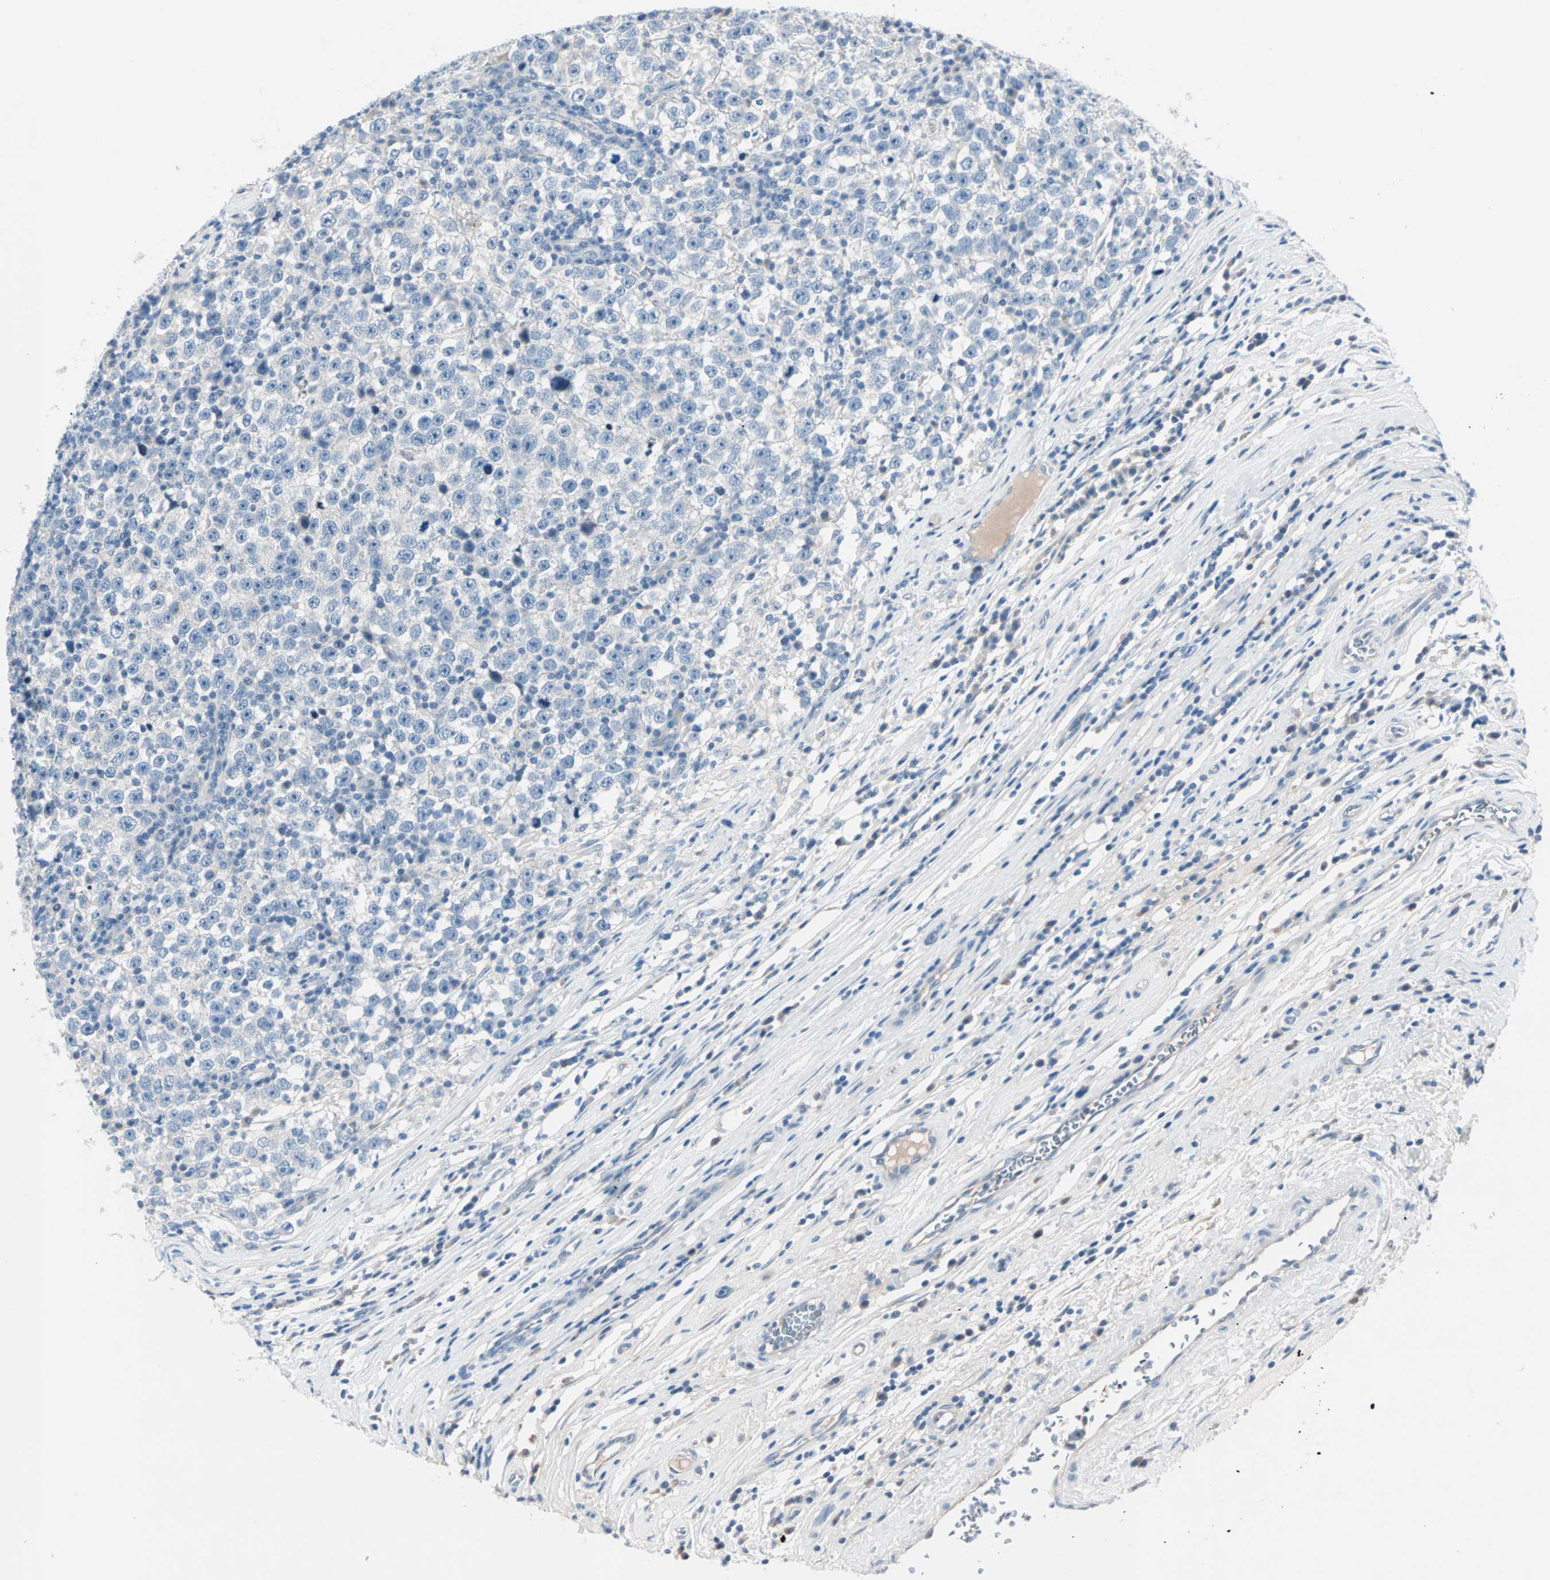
{"staining": {"intensity": "negative", "quantity": "none", "location": "none"}, "tissue": "testis cancer", "cell_type": "Tumor cells", "image_type": "cancer", "snomed": [{"axis": "morphology", "description": "Seminoma, NOS"}, {"axis": "topography", "description": "Testis"}], "caption": "IHC of human testis cancer shows no positivity in tumor cells.", "gene": "NEFH", "patient": {"sex": "male", "age": 43}}